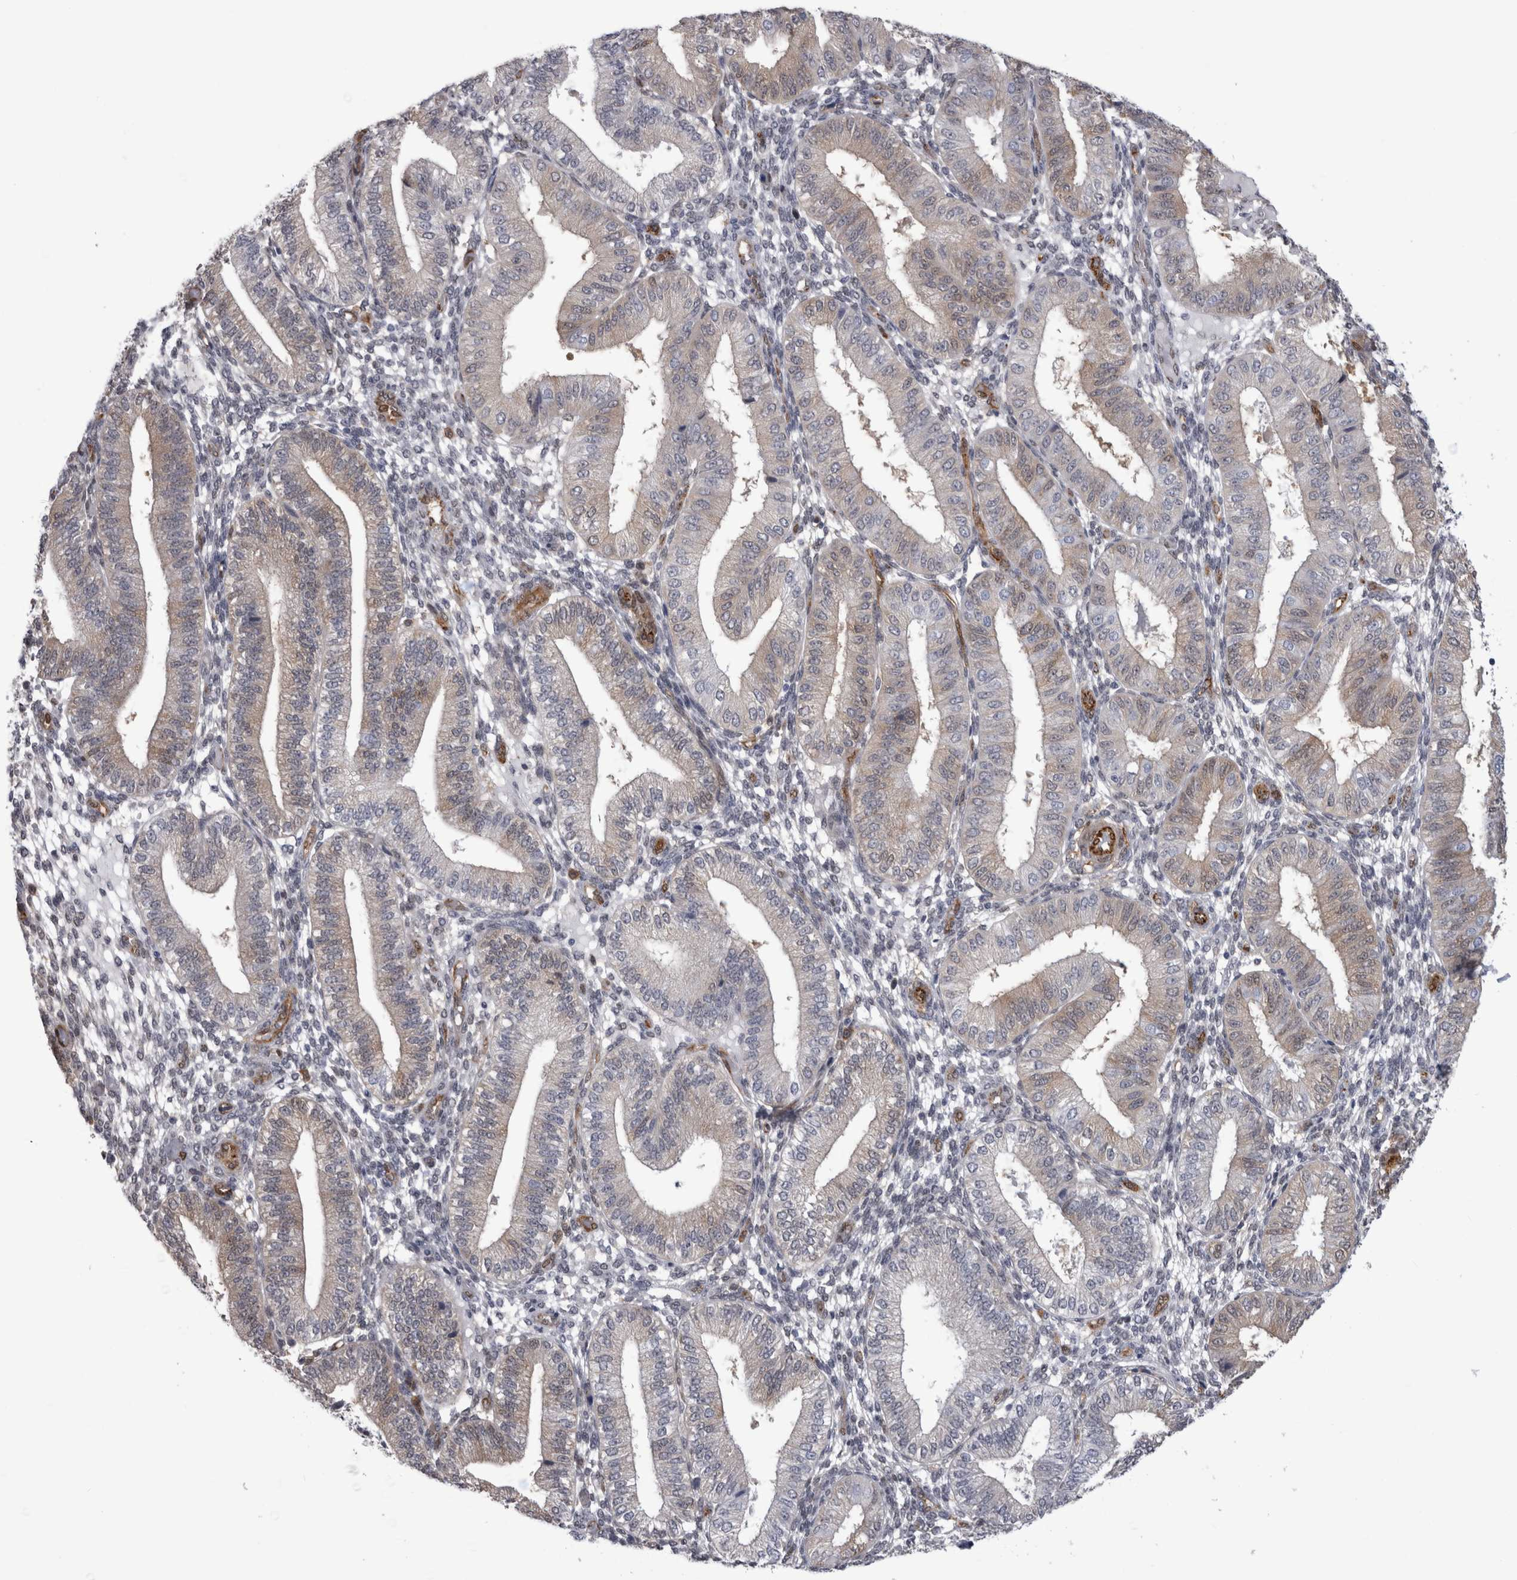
{"staining": {"intensity": "negative", "quantity": "none", "location": "none"}, "tissue": "endometrium", "cell_type": "Cells in endometrial stroma", "image_type": "normal", "snomed": [{"axis": "morphology", "description": "Normal tissue, NOS"}, {"axis": "topography", "description": "Endometrium"}], "caption": "Immunohistochemistry histopathology image of benign endometrium: human endometrium stained with DAB demonstrates no significant protein expression in cells in endometrial stroma.", "gene": "ACOT7", "patient": {"sex": "female", "age": 39}}